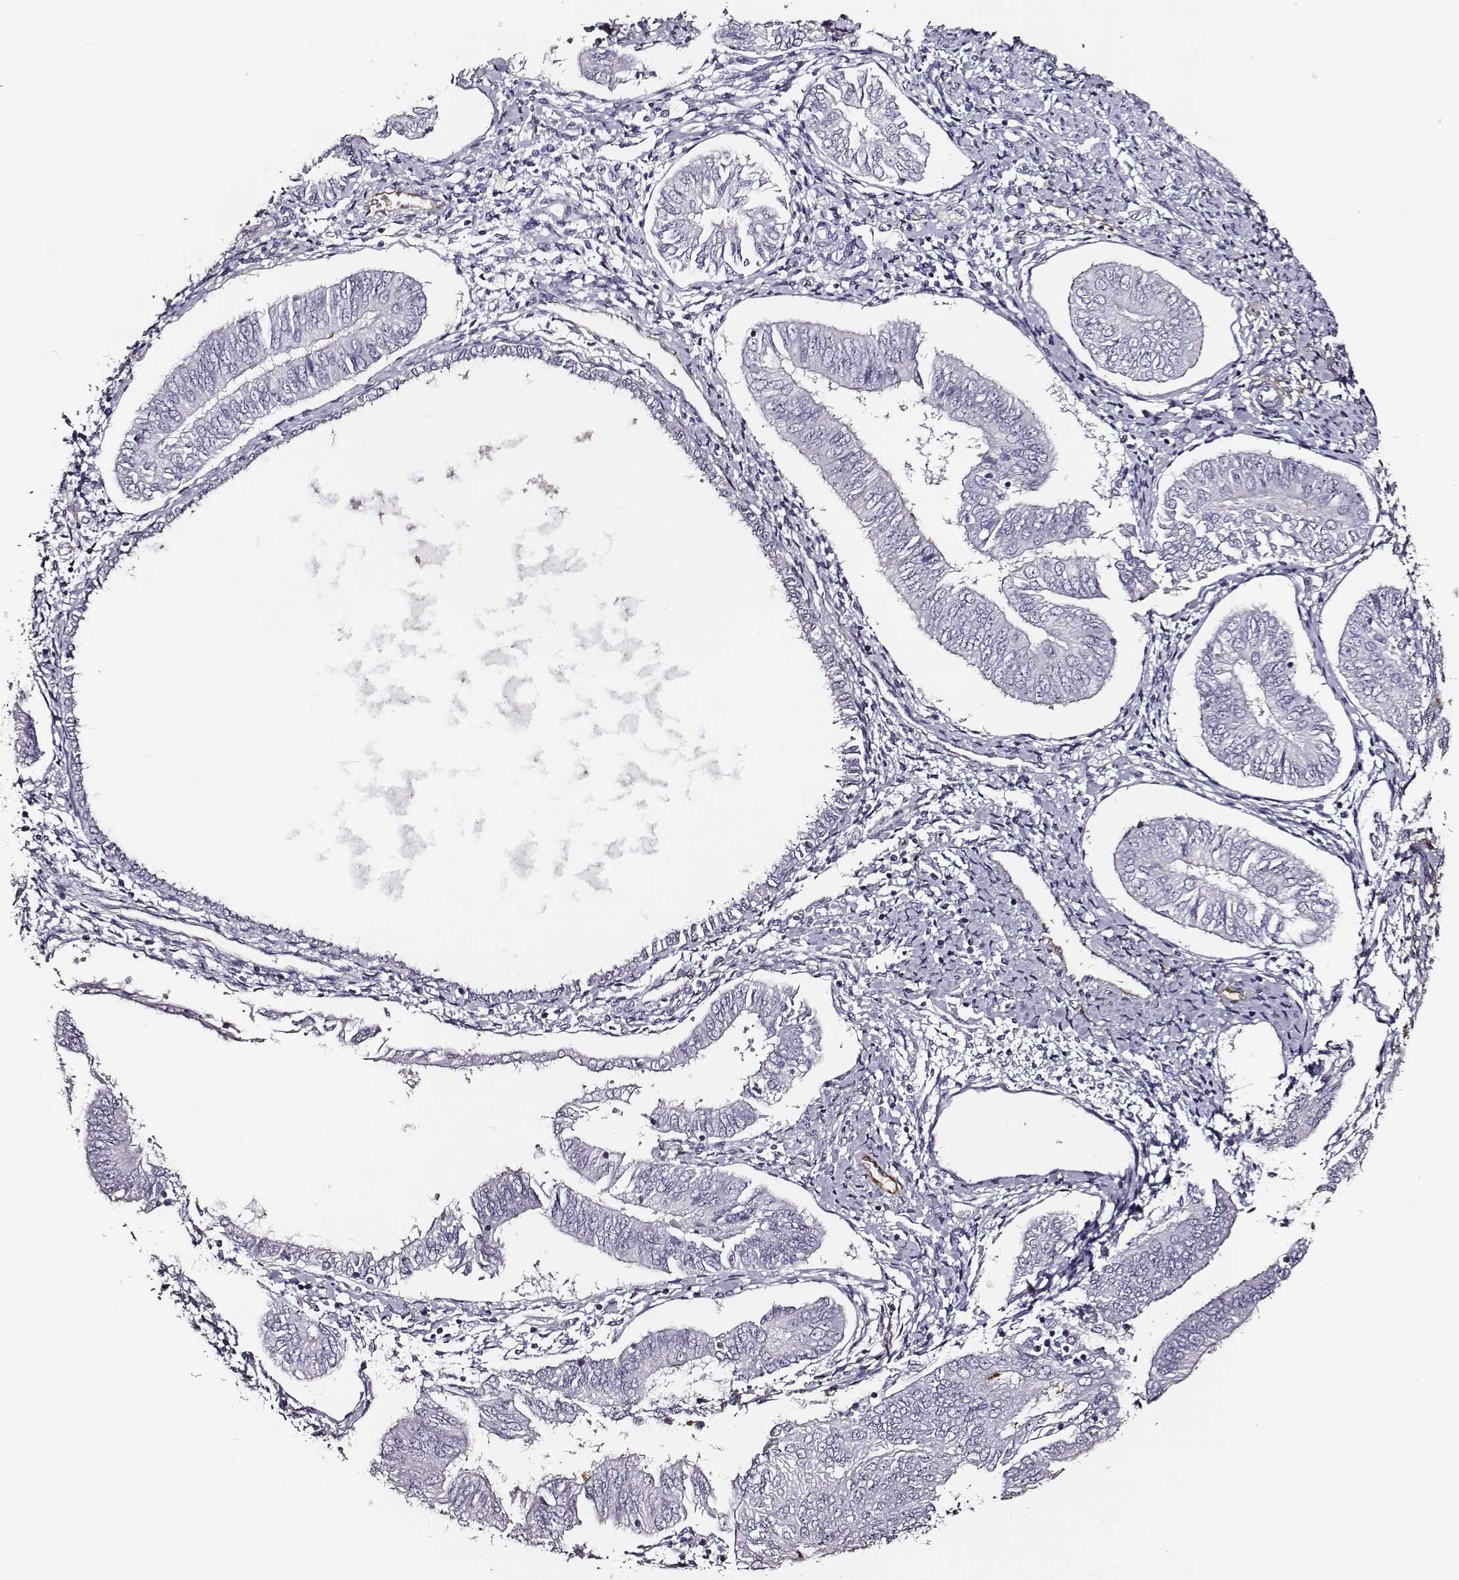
{"staining": {"intensity": "negative", "quantity": "none", "location": "none"}, "tissue": "endometrial cancer", "cell_type": "Tumor cells", "image_type": "cancer", "snomed": [{"axis": "morphology", "description": "Adenocarcinoma, NOS"}, {"axis": "topography", "description": "Endometrium"}], "caption": "Adenocarcinoma (endometrial) stained for a protein using immunohistochemistry displays no expression tumor cells.", "gene": "DPEP1", "patient": {"sex": "female", "age": 58}}